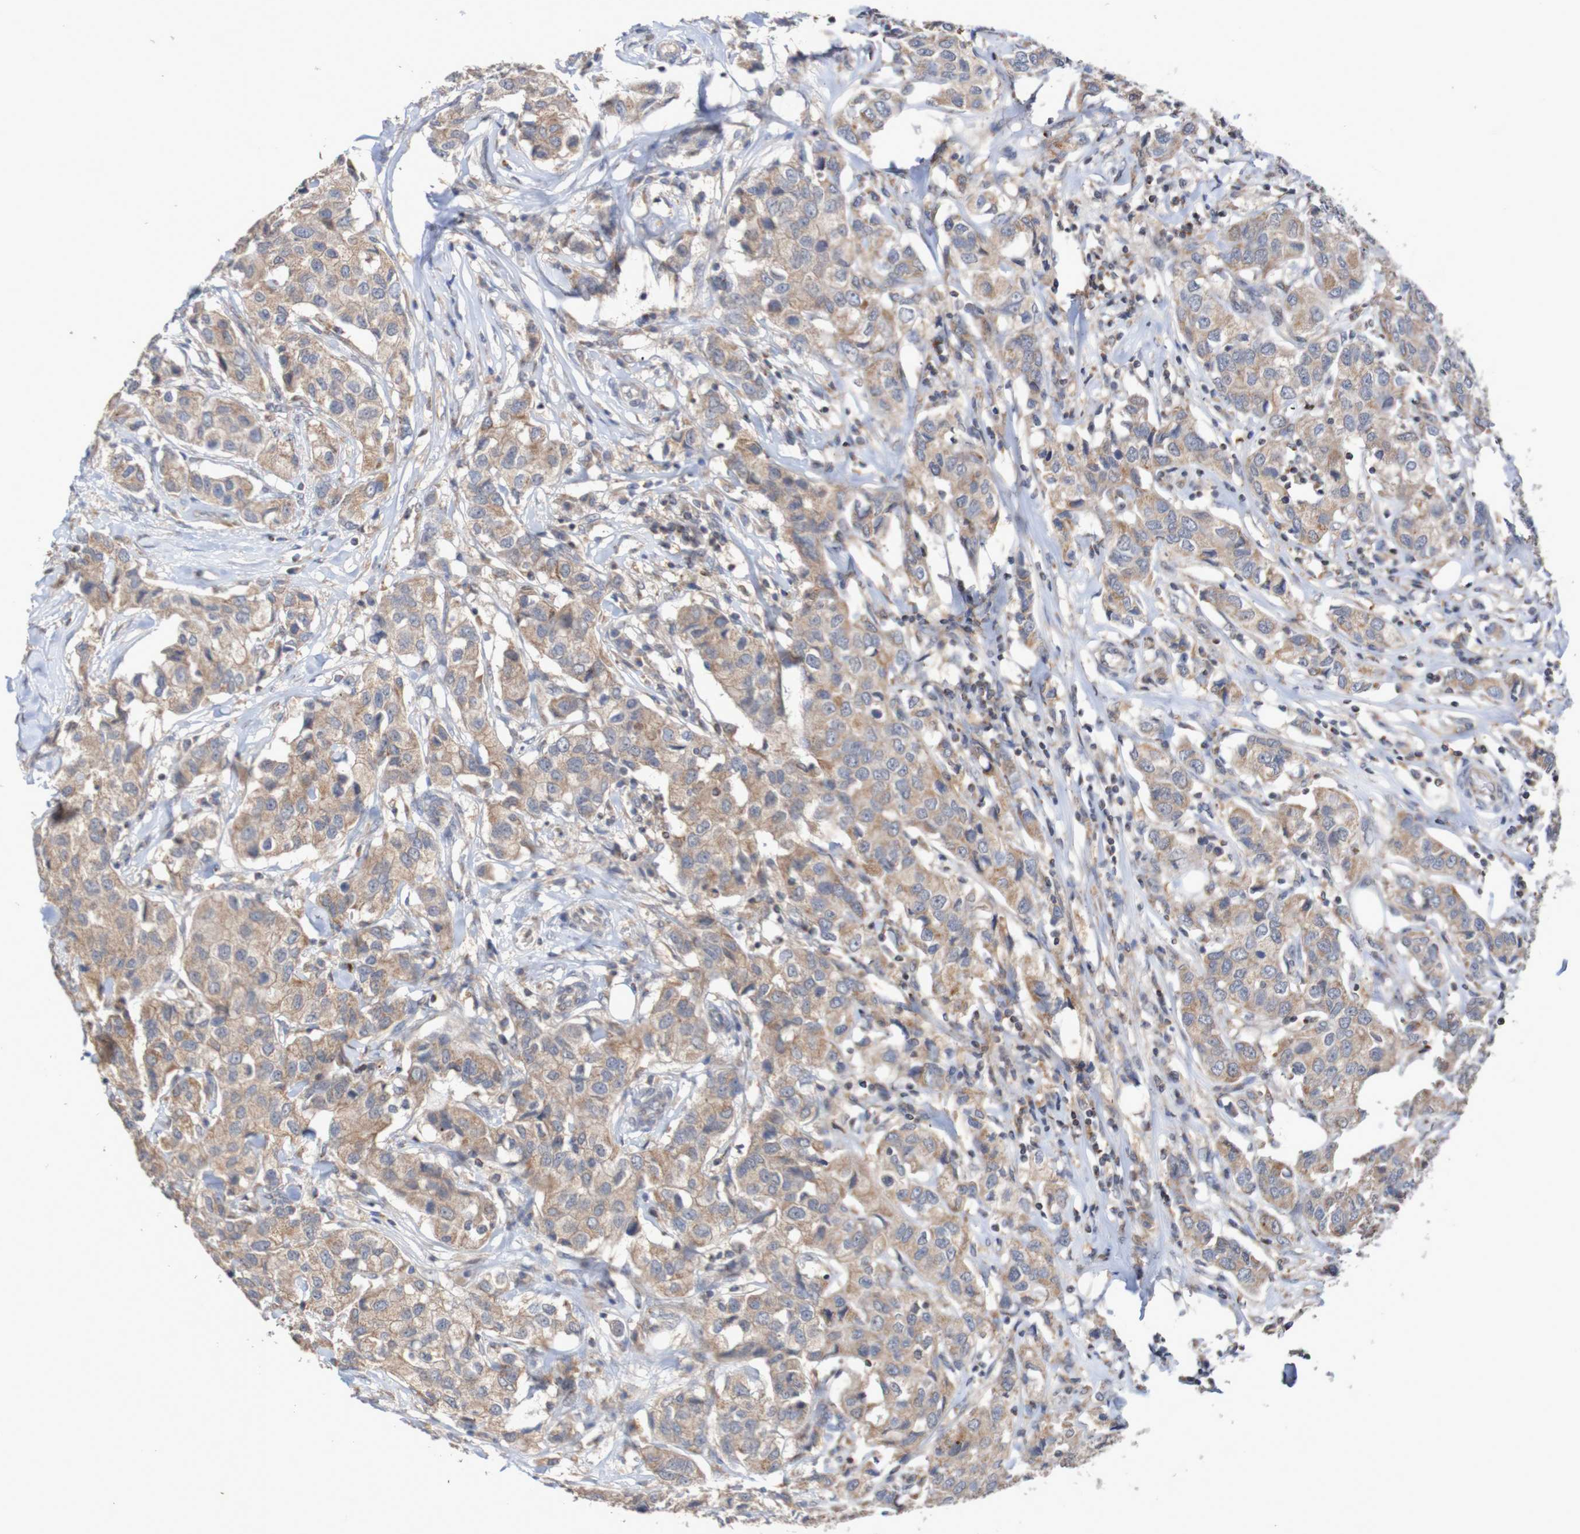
{"staining": {"intensity": "moderate", "quantity": ">75%", "location": "cytoplasmic/membranous"}, "tissue": "breast cancer", "cell_type": "Tumor cells", "image_type": "cancer", "snomed": [{"axis": "morphology", "description": "Duct carcinoma"}, {"axis": "topography", "description": "Breast"}], "caption": "High-power microscopy captured an IHC micrograph of breast infiltrating ductal carcinoma, revealing moderate cytoplasmic/membranous positivity in about >75% of tumor cells.", "gene": "C3orf18", "patient": {"sex": "female", "age": 80}}